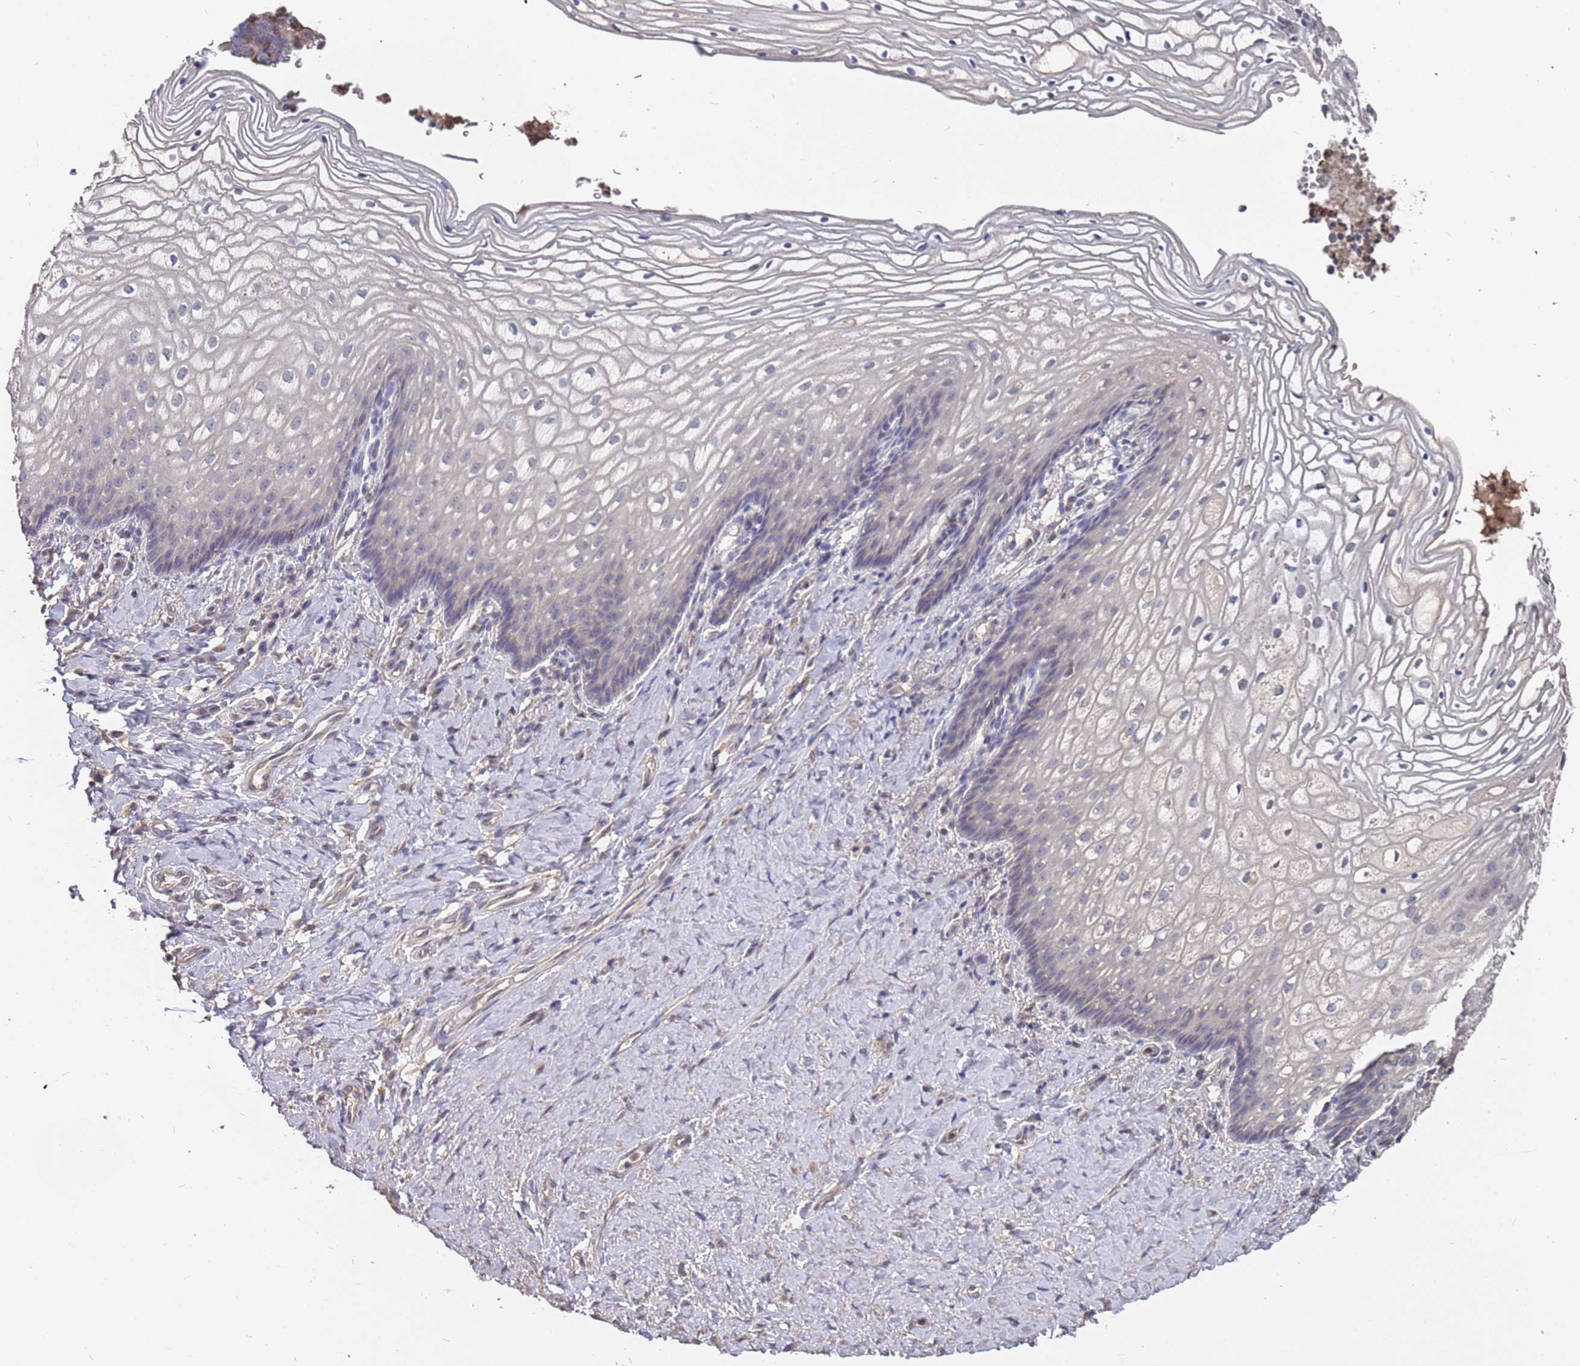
{"staining": {"intensity": "negative", "quantity": "none", "location": "none"}, "tissue": "vagina", "cell_type": "Squamous epithelial cells", "image_type": "normal", "snomed": [{"axis": "morphology", "description": "Normal tissue, NOS"}, {"axis": "topography", "description": "Vagina"}], "caption": "There is no significant positivity in squamous epithelial cells of vagina. Brightfield microscopy of immunohistochemistry stained with DAB (brown) and hematoxylin (blue), captured at high magnification.", "gene": "TCEANC2", "patient": {"sex": "female", "age": 60}}